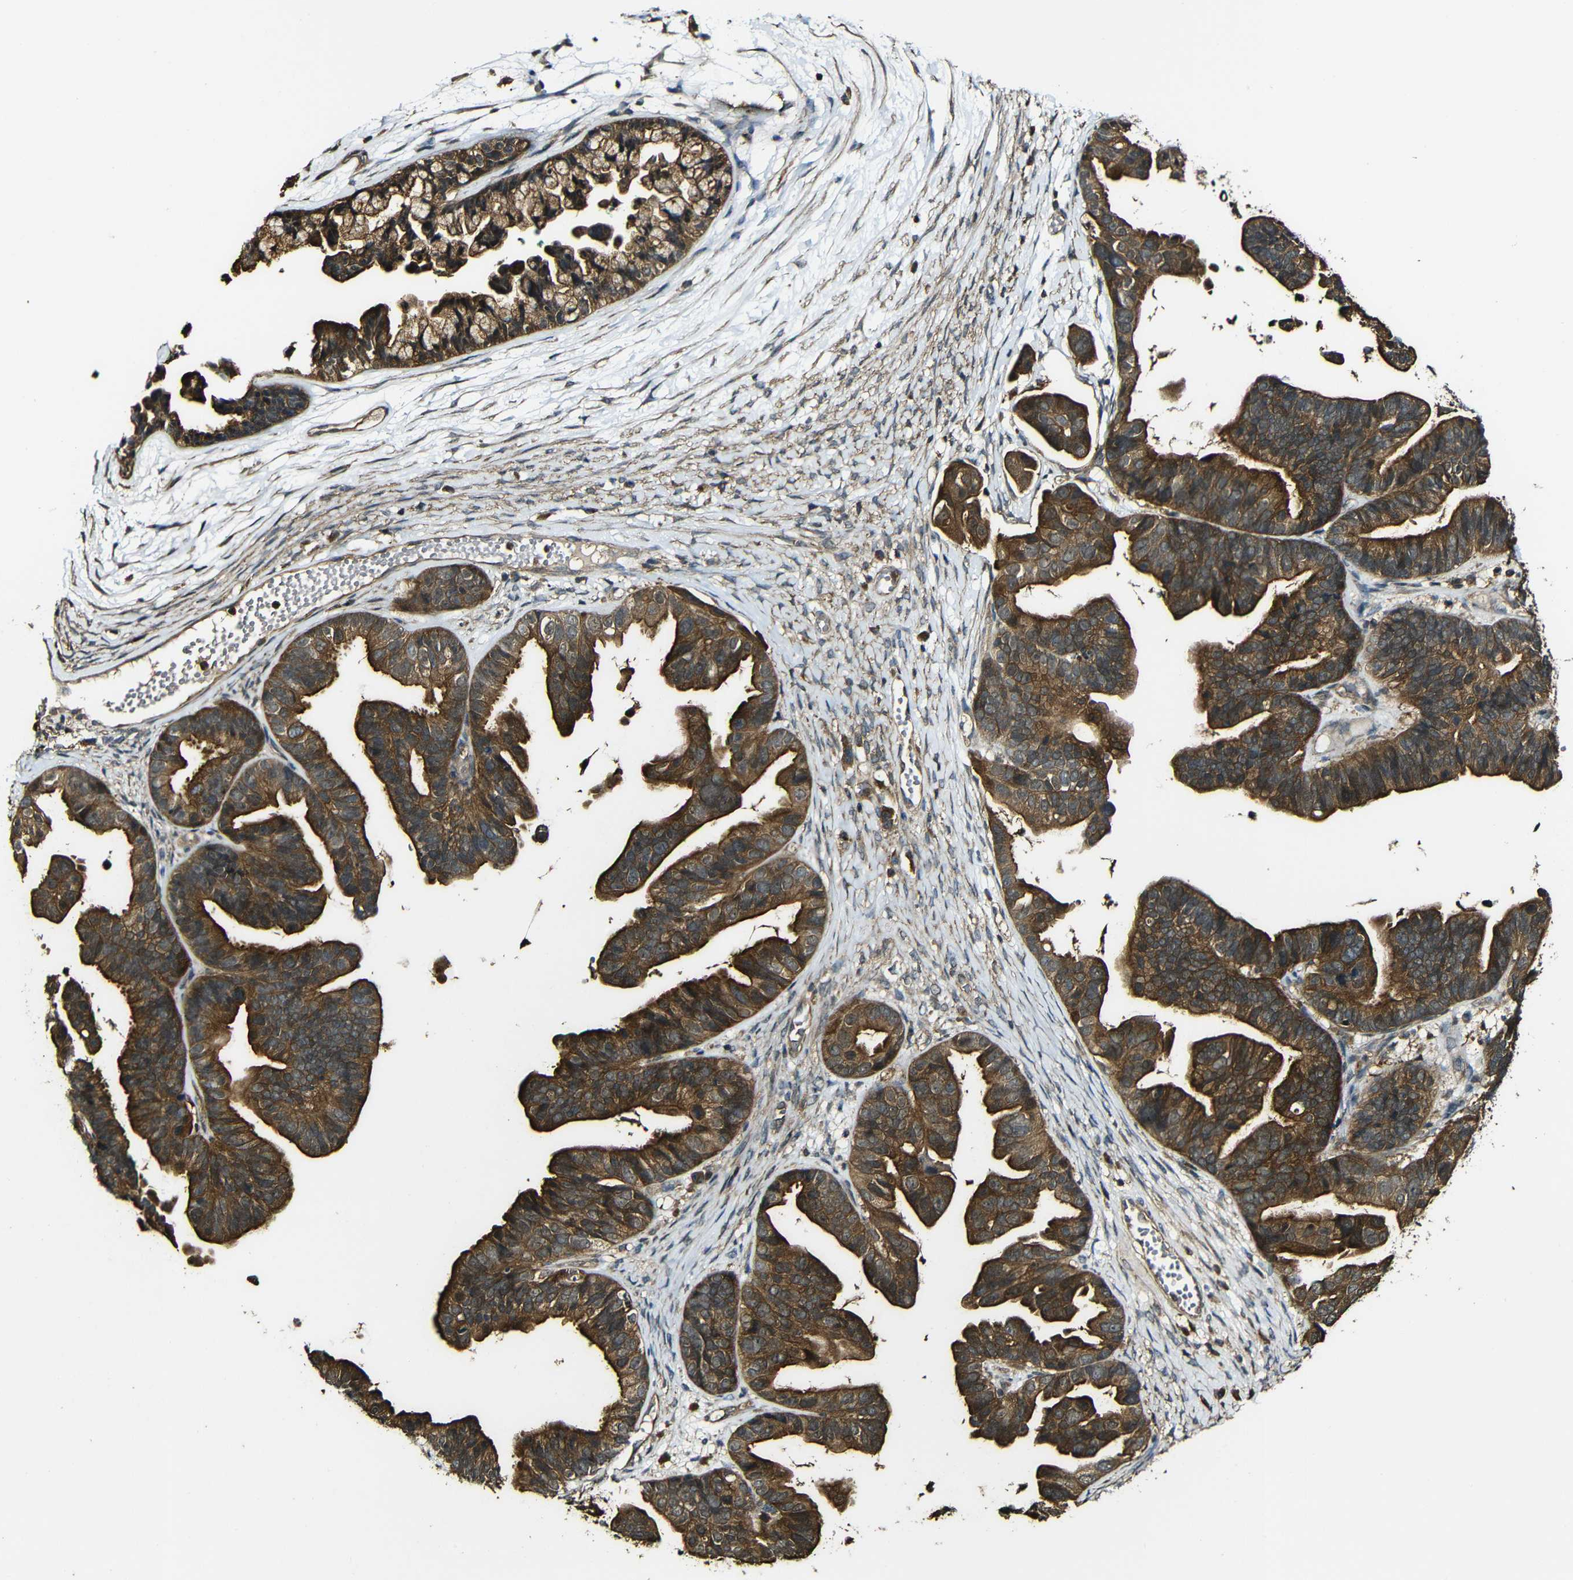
{"staining": {"intensity": "strong", "quantity": ">75%", "location": "cytoplasmic/membranous"}, "tissue": "ovarian cancer", "cell_type": "Tumor cells", "image_type": "cancer", "snomed": [{"axis": "morphology", "description": "Cystadenocarcinoma, serous, NOS"}, {"axis": "topography", "description": "Ovary"}], "caption": "Immunohistochemical staining of human ovarian serous cystadenocarcinoma reveals high levels of strong cytoplasmic/membranous expression in about >75% of tumor cells.", "gene": "CASP8", "patient": {"sex": "female", "age": 56}}